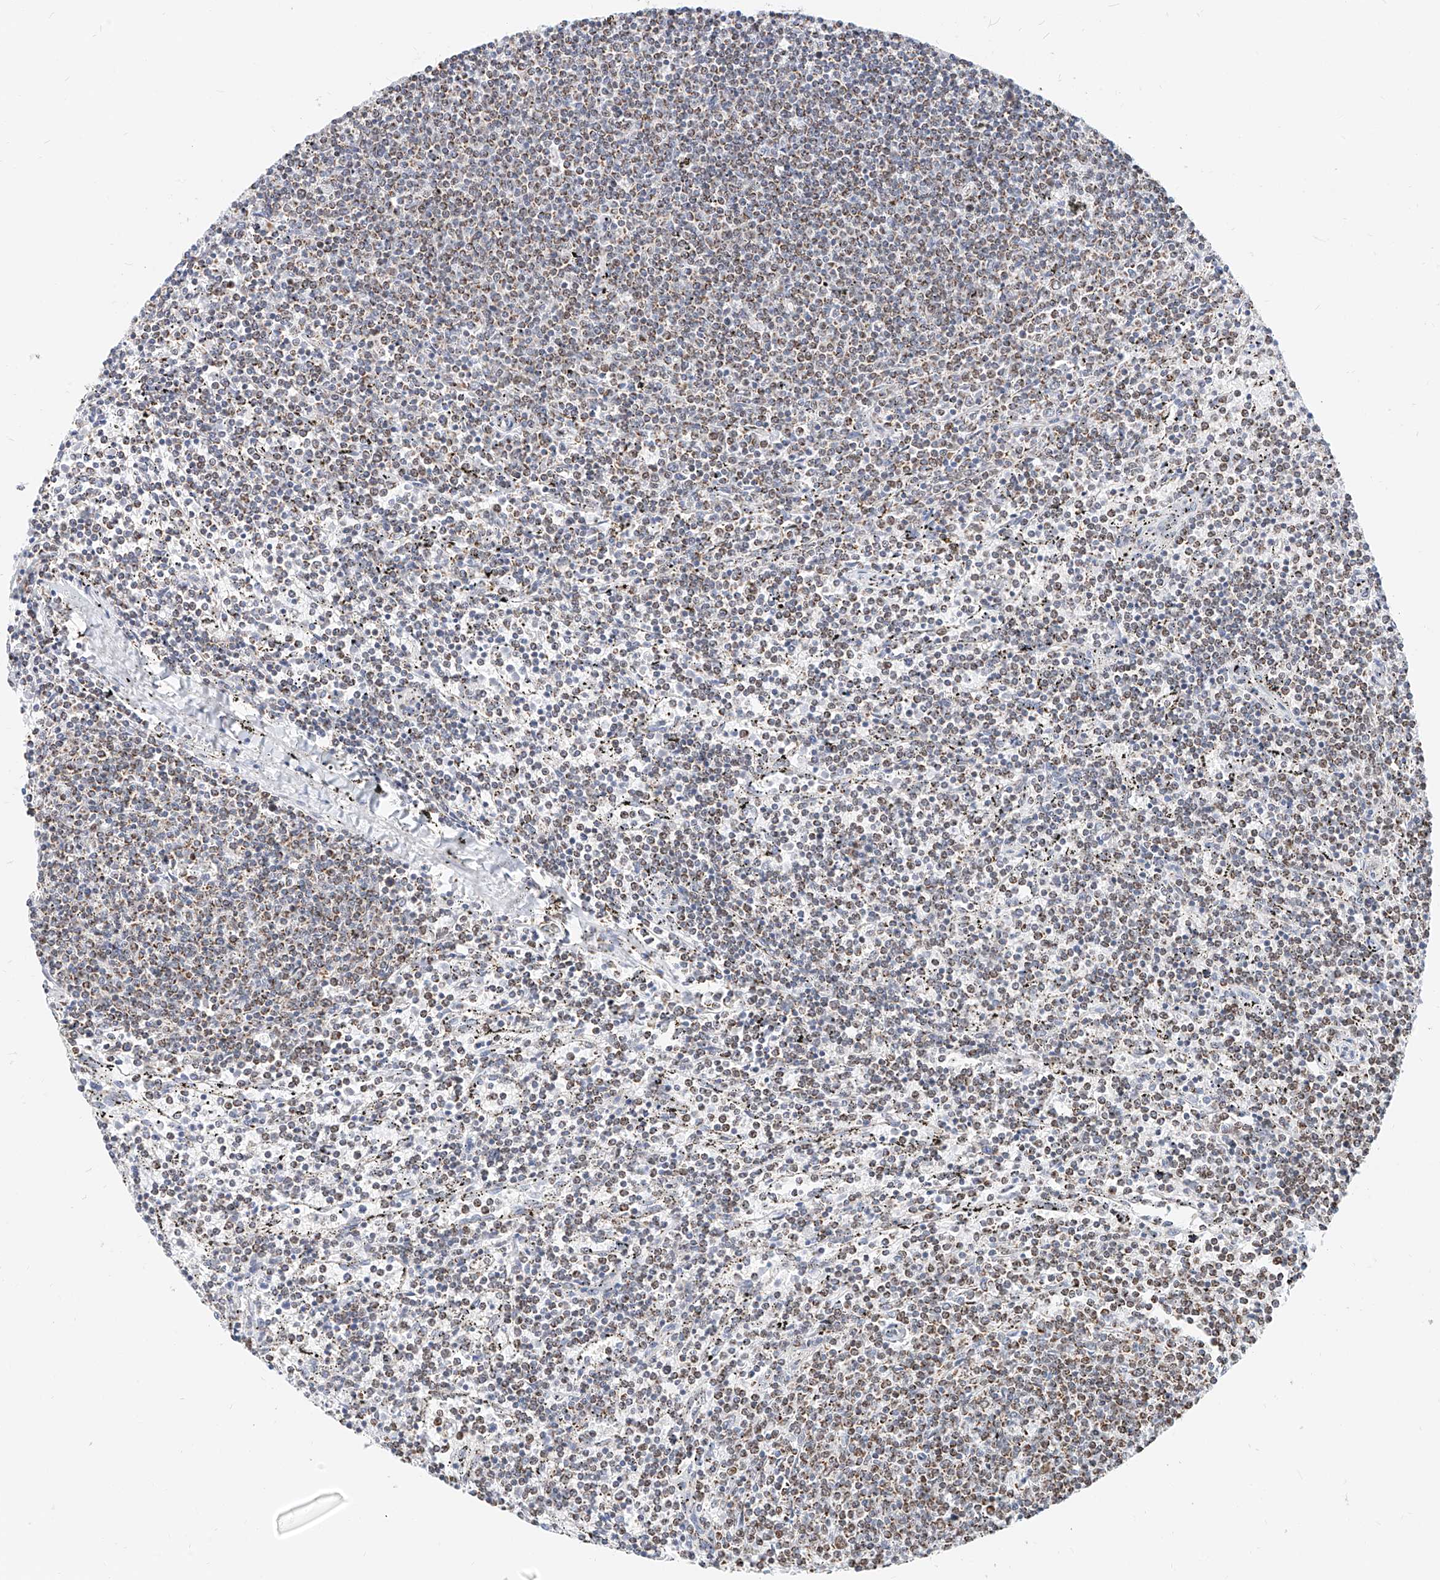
{"staining": {"intensity": "weak", "quantity": "25%-75%", "location": "cytoplasmic/membranous"}, "tissue": "lymphoma", "cell_type": "Tumor cells", "image_type": "cancer", "snomed": [{"axis": "morphology", "description": "Malignant lymphoma, non-Hodgkin's type, Low grade"}, {"axis": "topography", "description": "Spleen"}], "caption": "Immunohistochemistry photomicrograph of malignant lymphoma, non-Hodgkin's type (low-grade) stained for a protein (brown), which displays low levels of weak cytoplasmic/membranous staining in approximately 25%-75% of tumor cells.", "gene": "NALCN", "patient": {"sex": "female", "age": 50}}